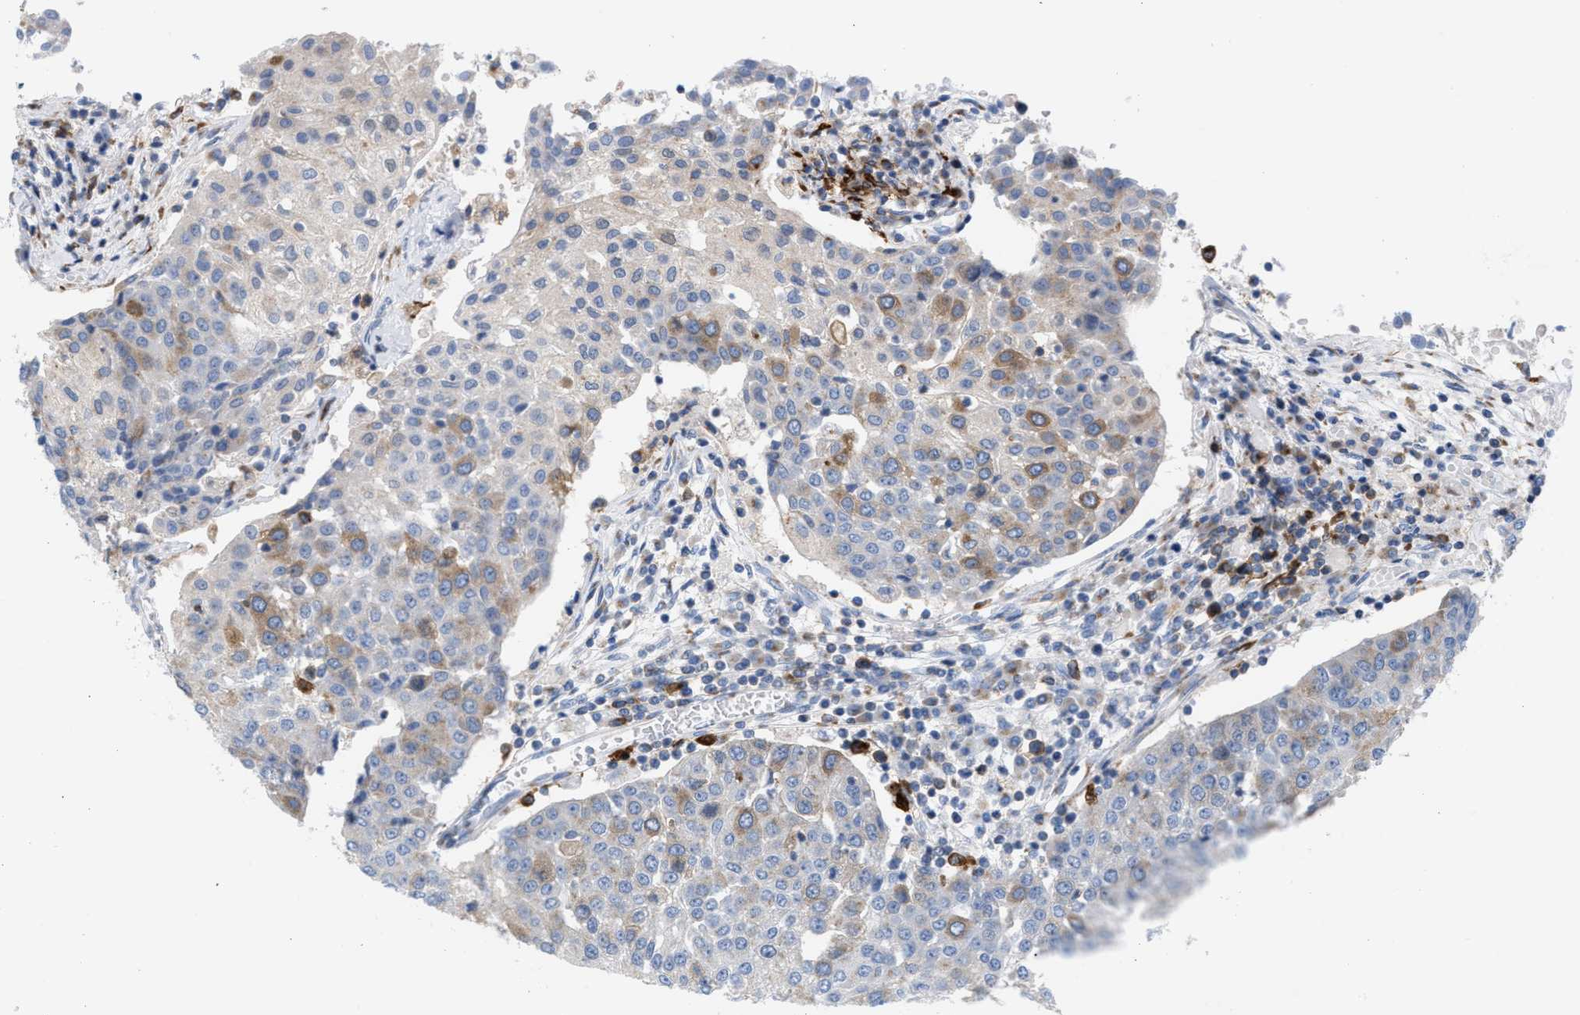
{"staining": {"intensity": "moderate", "quantity": "<25%", "location": "cytoplasmic/membranous"}, "tissue": "urothelial cancer", "cell_type": "Tumor cells", "image_type": "cancer", "snomed": [{"axis": "morphology", "description": "Urothelial carcinoma, High grade"}, {"axis": "topography", "description": "Urinary bladder"}], "caption": "IHC of human urothelial cancer reveals low levels of moderate cytoplasmic/membranous positivity in about <25% of tumor cells.", "gene": "TACC3", "patient": {"sex": "female", "age": 85}}